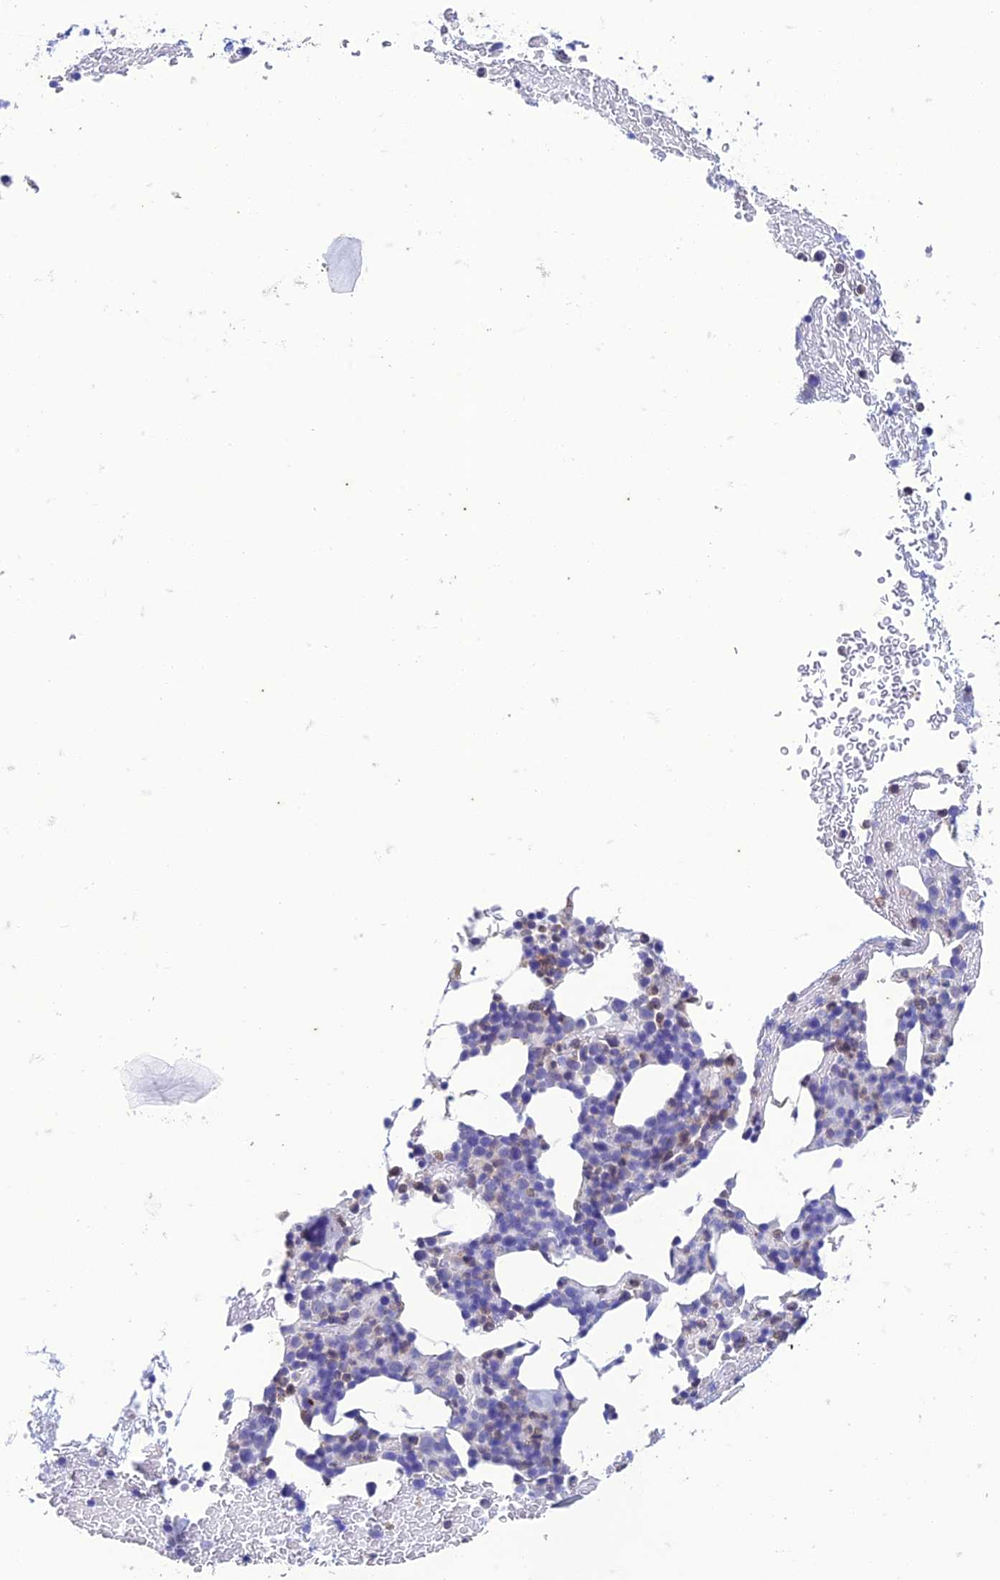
{"staining": {"intensity": "weak", "quantity": "25%-75%", "location": "cytoplasmic/membranous"}, "tissue": "bone marrow", "cell_type": "Hematopoietic cells", "image_type": "normal", "snomed": [{"axis": "morphology", "description": "Normal tissue, NOS"}, {"axis": "topography", "description": "Bone marrow"}], "caption": "Human bone marrow stained for a protein (brown) exhibits weak cytoplasmic/membranous positive expression in about 25%-75% of hematopoietic cells.", "gene": "FGF7", "patient": {"sex": "male", "age": 57}}